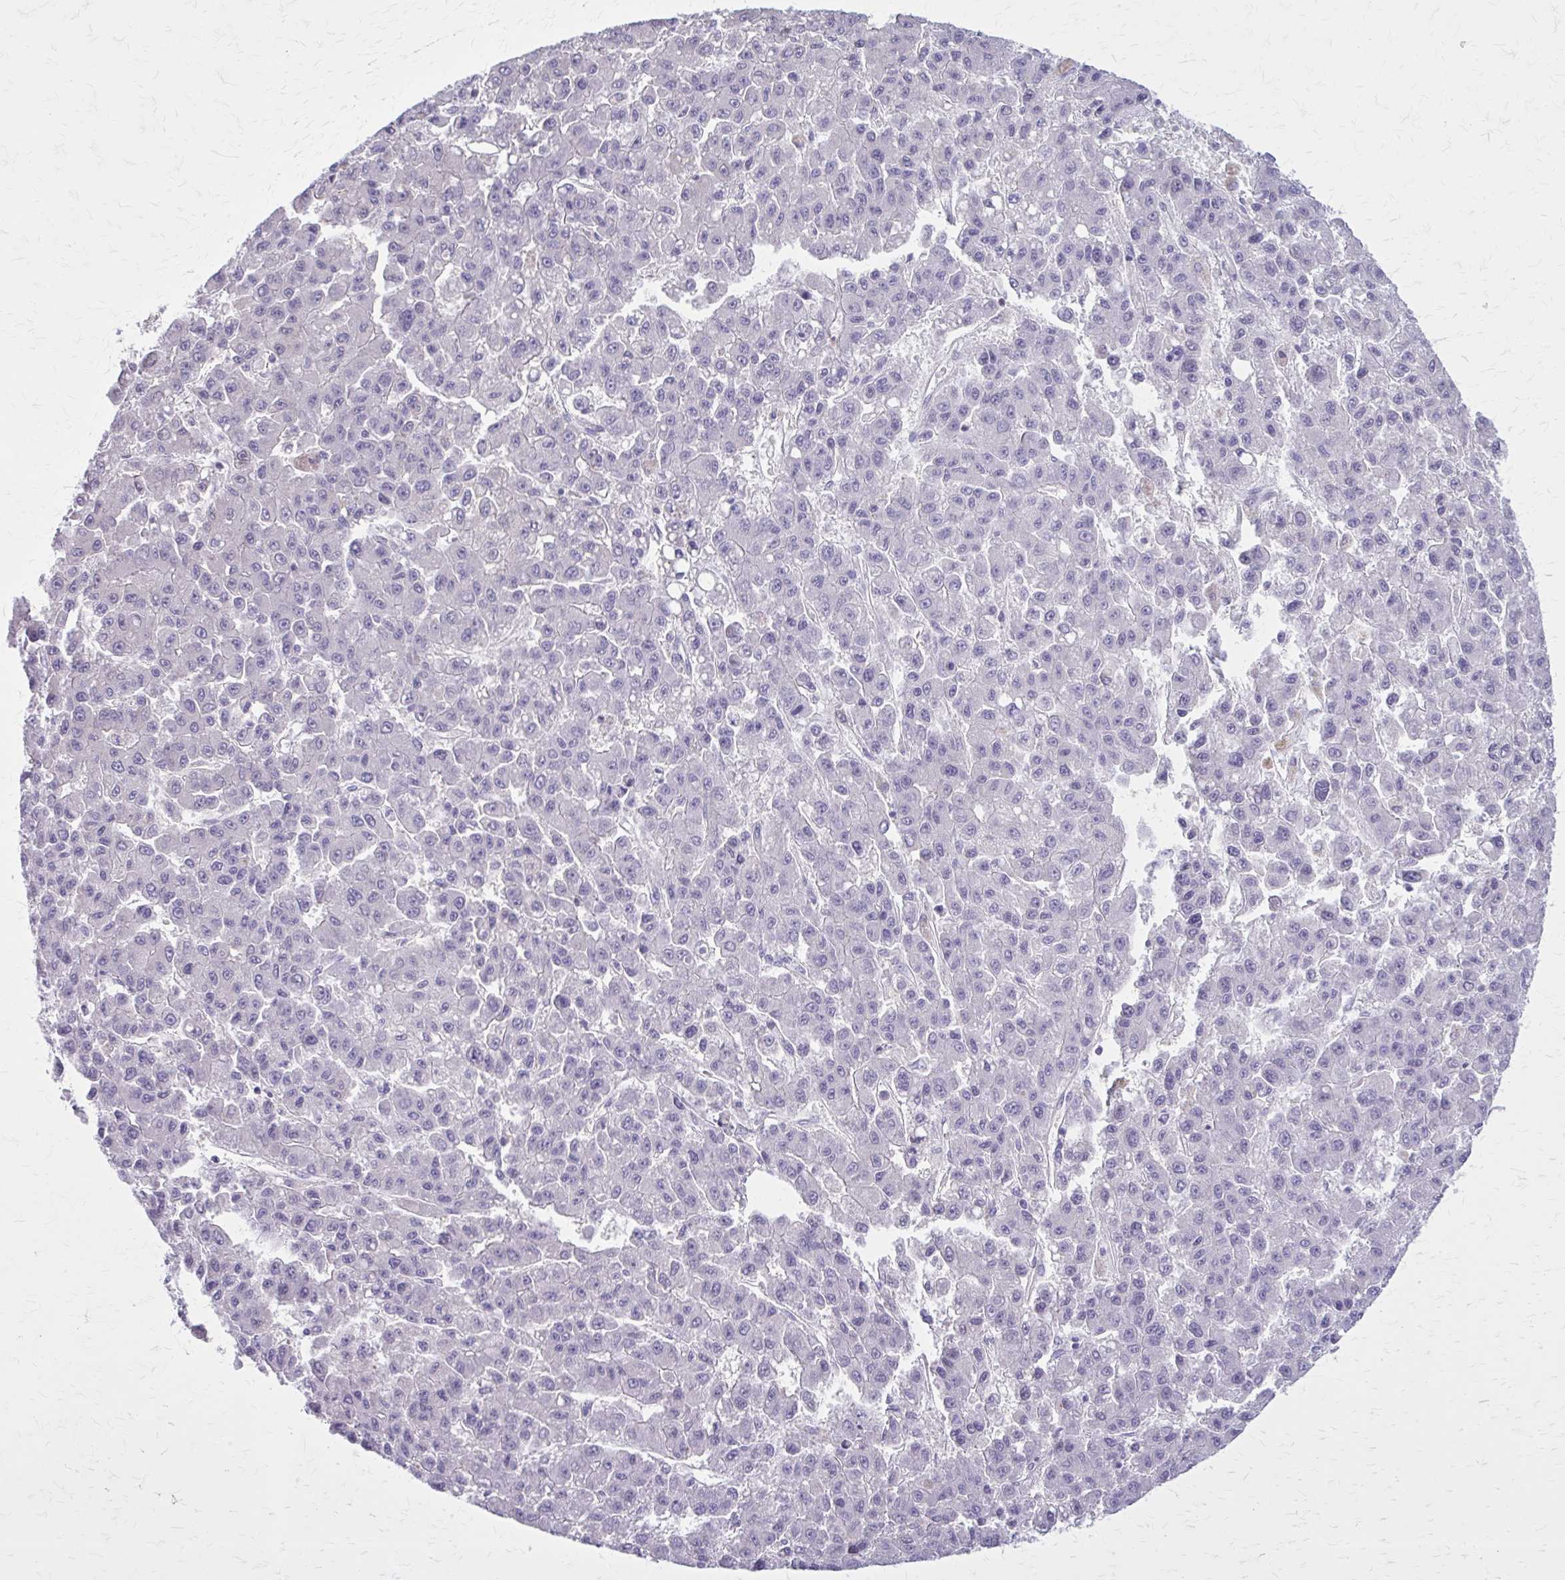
{"staining": {"intensity": "negative", "quantity": "none", "location": "none"}, "tissue": "liver cancer", "cell_type": "Tumor cells", "image_type": "cancer", "snomed": [{"axis": "morphology", "description": "Carcinoma, Hepatocellular, NOS"}, {"axis": "topography", "description": "Liver"}], "caption": "Immunohistochemical staining of human liver cancer (hepatocellular carcinoma) reveals no significant expression in tumor cells.", "gene": "PITPNM1", "patient": {"sex": "male", "age": 70}}